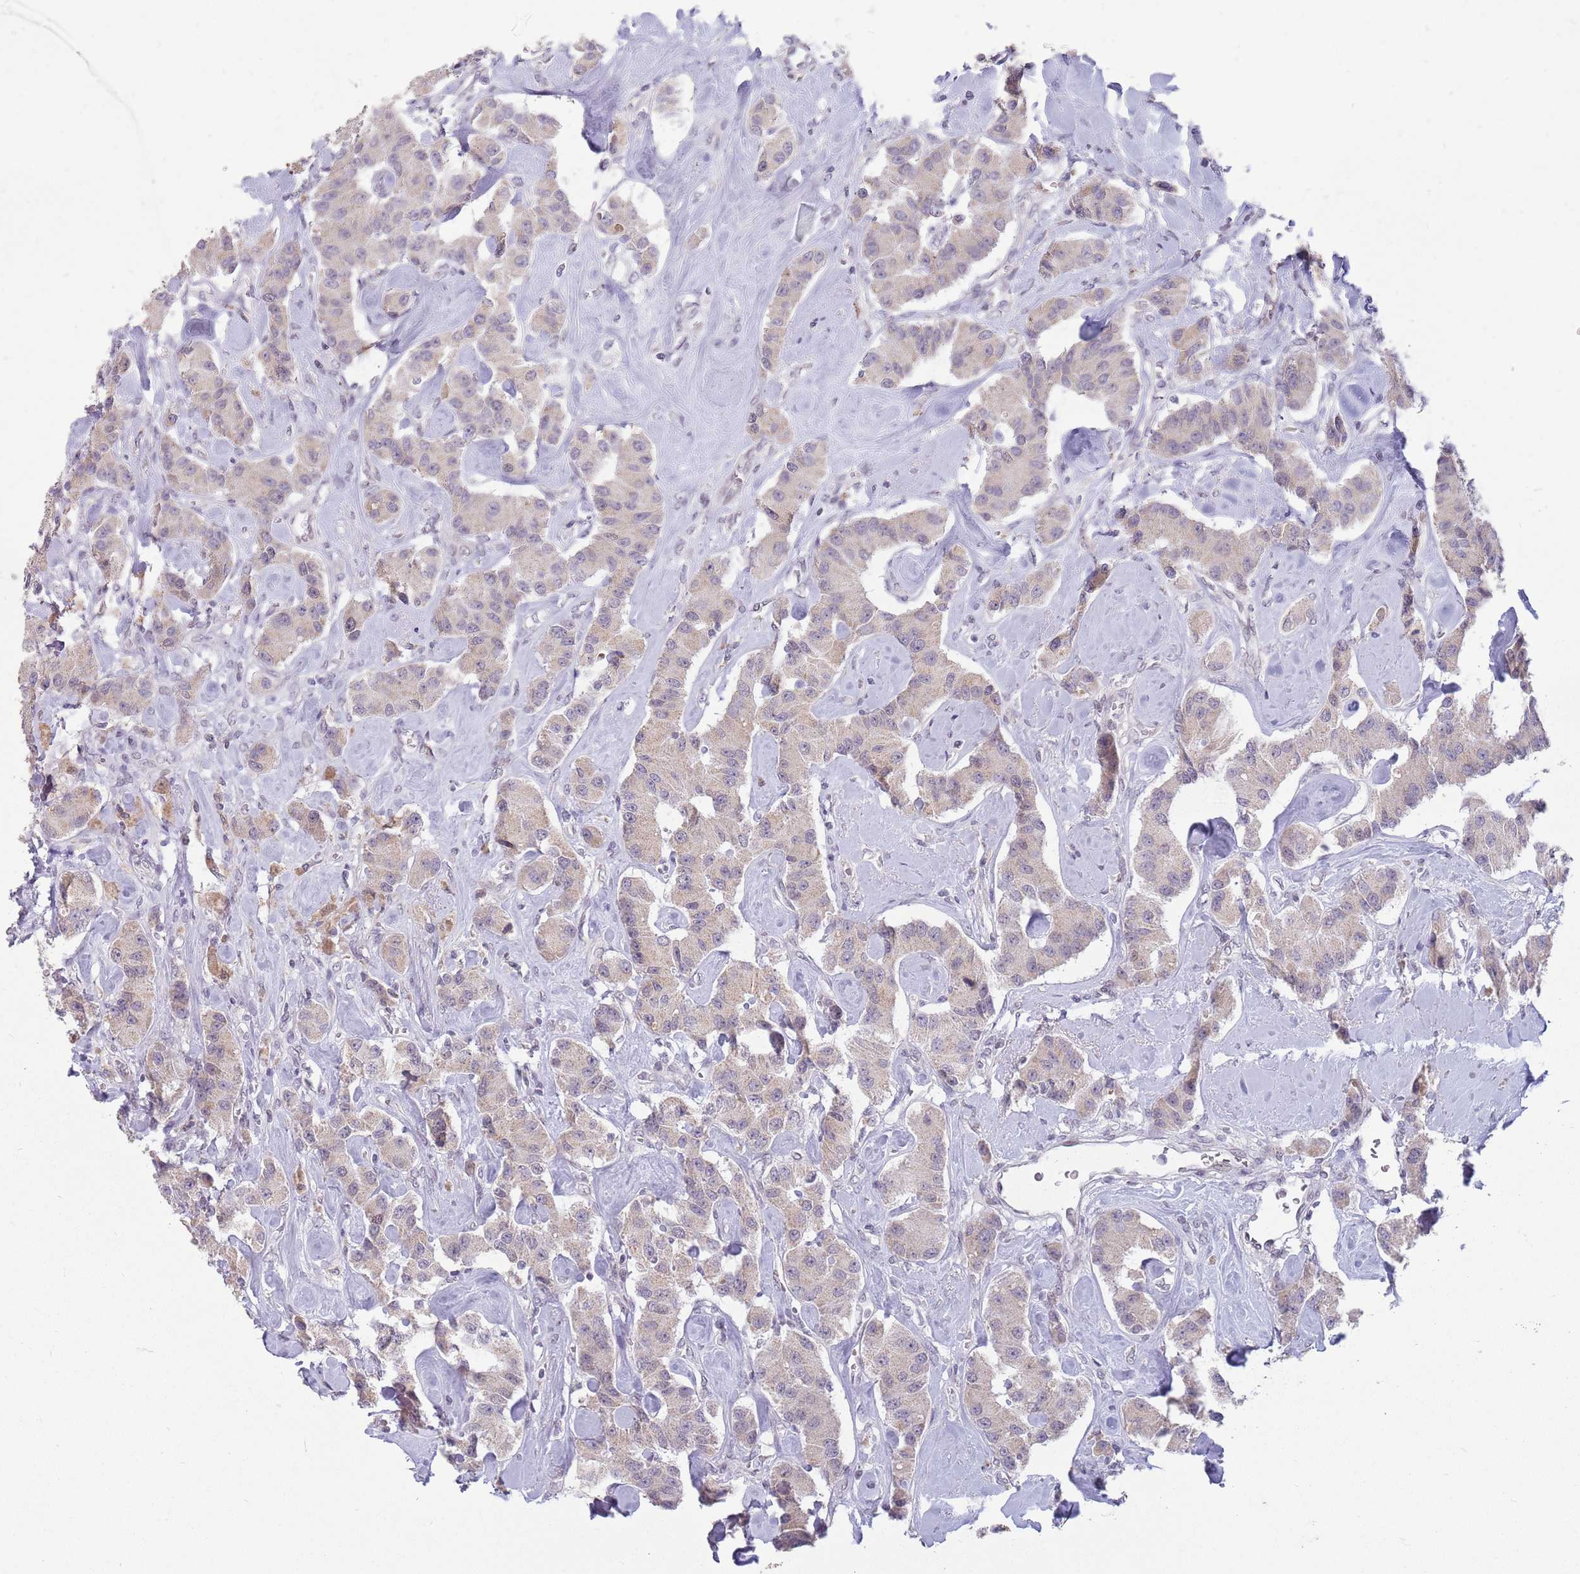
{"staining": {"intensity": "weak", "quantity": "<25%", "location": "cytoplasmic/membranous"}, "tissue": "carcinoid", "cell_type": "Tumor cells", "image_type": "cancer", "snomed": [{"axis": "morphology", "description": "Carcinoid, malignant, NOS"}, {"axis": "topography", "description": "Pancreas"}], "caption": "High magnification brightfield microscopy of malignant carcinoid stained with DAB (brown) and counterstained with hematoxylin (blue): tumor cells show no significant staining. (DAB (3,3'-diaminobenzidine) immunohistochemistry with hematoxylin counter stain).", "gene": "ZNF574", "patient": {"sex": "male", "age": 41}}